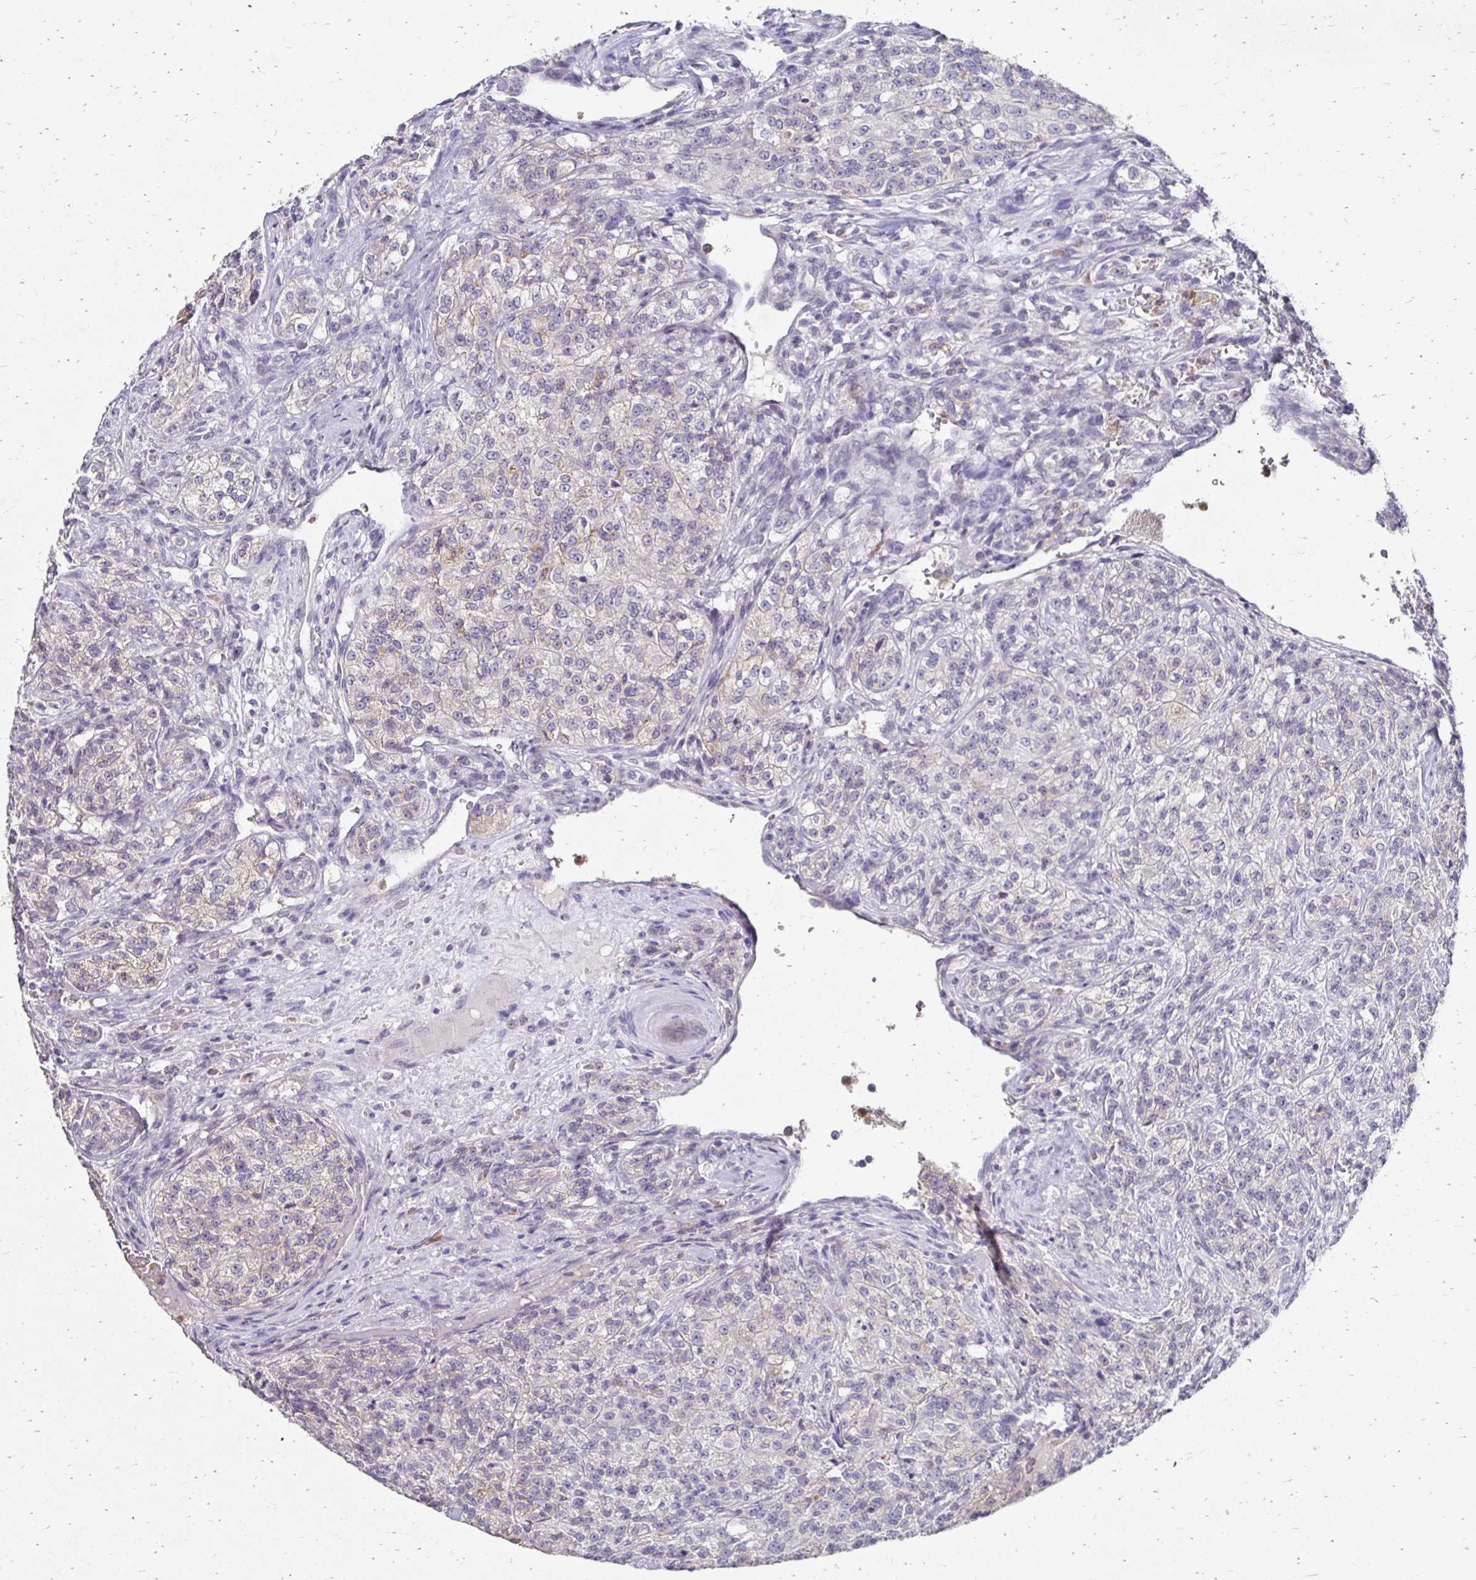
{"staining": {"intensity": "weak", "quantity": "<25%", "location": "cytoplasmic/membranous"}, "tissue": "renal cancer", "cell_type": "Tumor cells", "image_type": "cancer", "snomed": [{"axis": "morphology", "description": "Adenocarcinoma, NOS"}, {"axis": "topography", "description": "Kidney"}], "caption": "DAB (3,3'-diaminobenzidine) immunohistochemical staining of renal cancer (adenocarcinoma) exhibits no significant expression in tumor cells.", "gene": "GK2", "patient": {"sex": "female", "age": 63}}